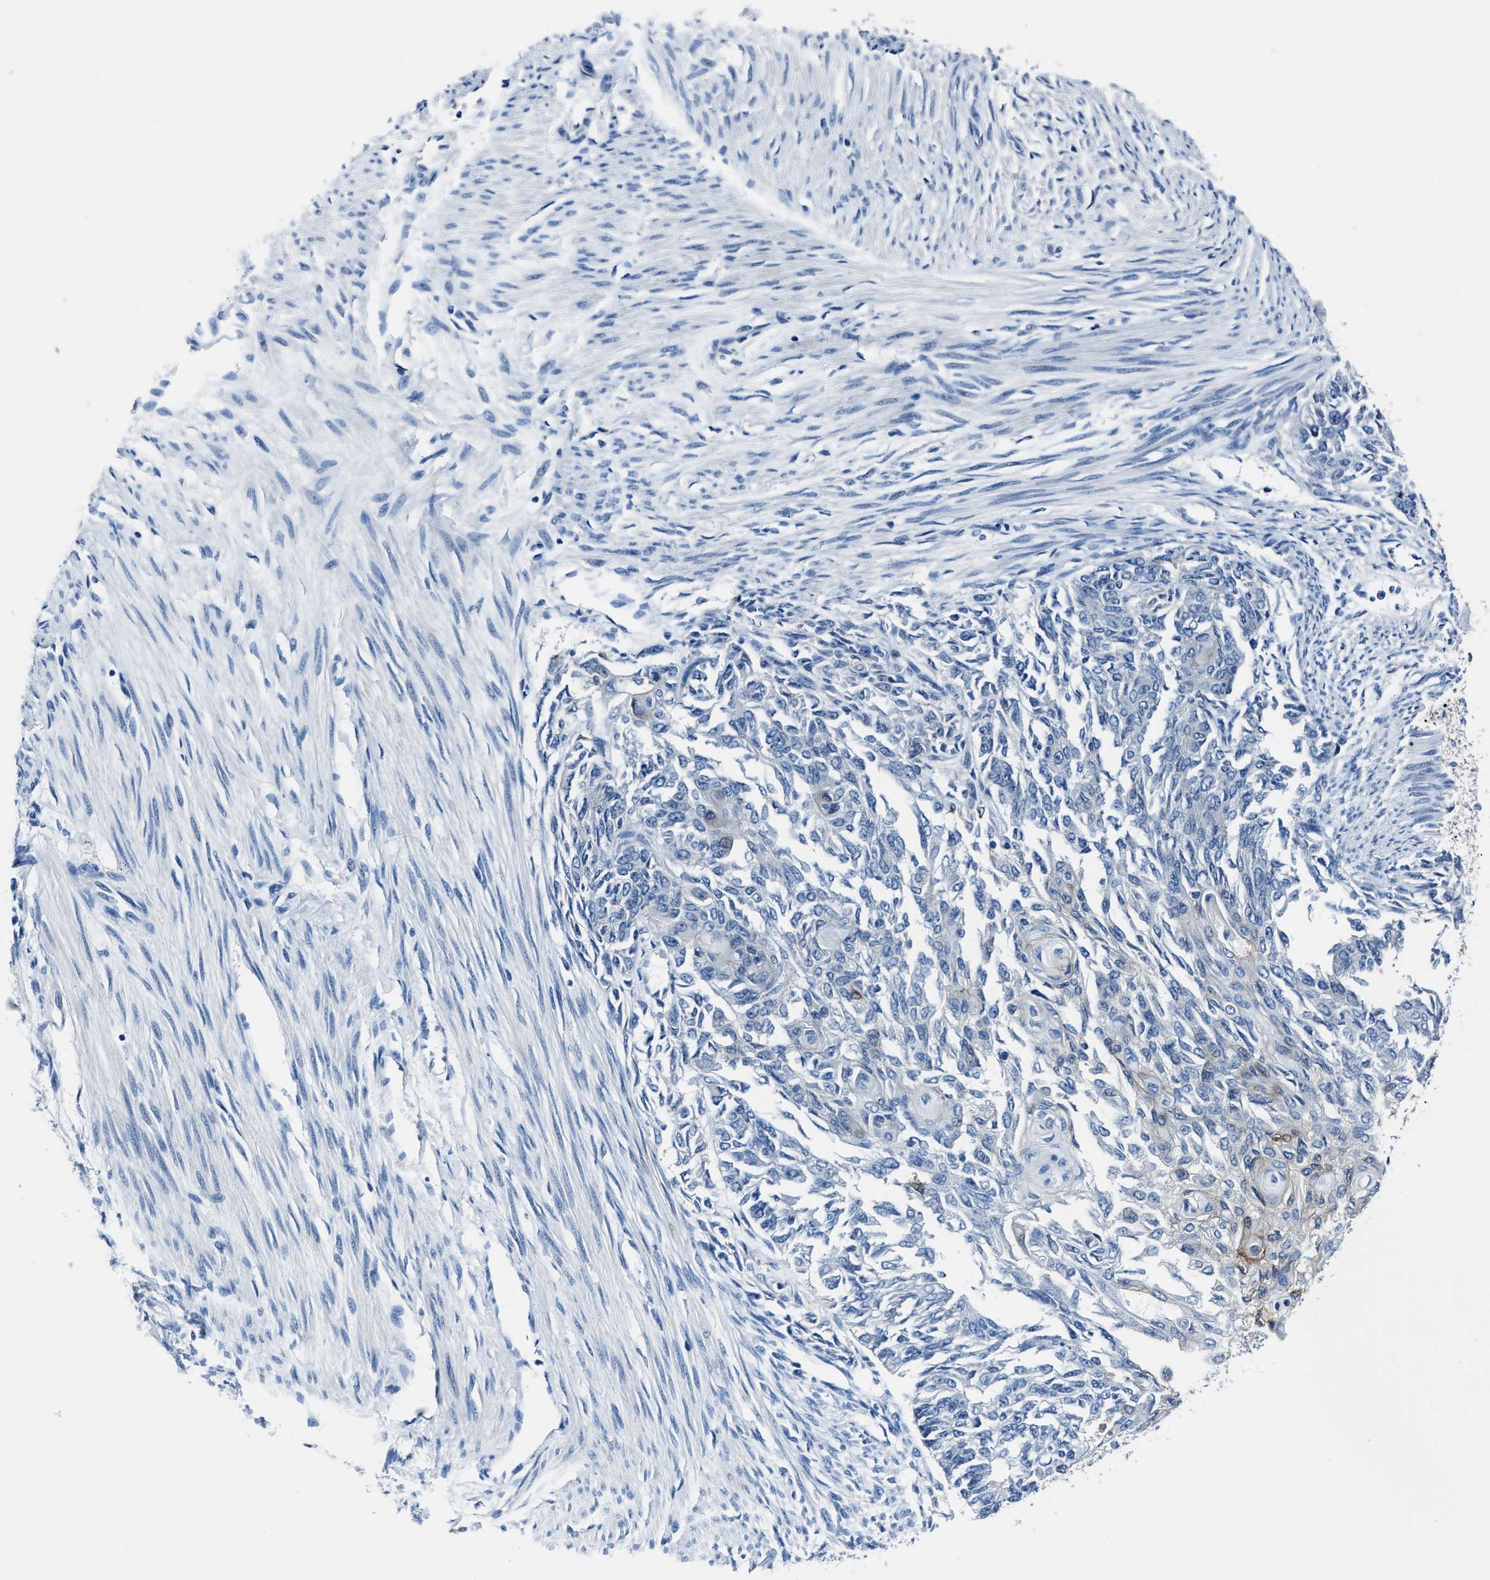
{"staining": {"intensity": "negative", "quantity": "none", "location": "none"}, "tissue": "endometrial cancer", "cell_type": "Tumor cells", "image_type": "cancer", "snomed": [{"axis": "morphology", "description": "Adenocarcinoma, NOS"}, {"axis": "topography", "description": "Endometrium"}], "caption": "Tumor cells show no significant protein positivity in endometrial cancer (adenocarcinoma).", "gene": "LMO7", "patient": {"sex": "female", "age": 32}}